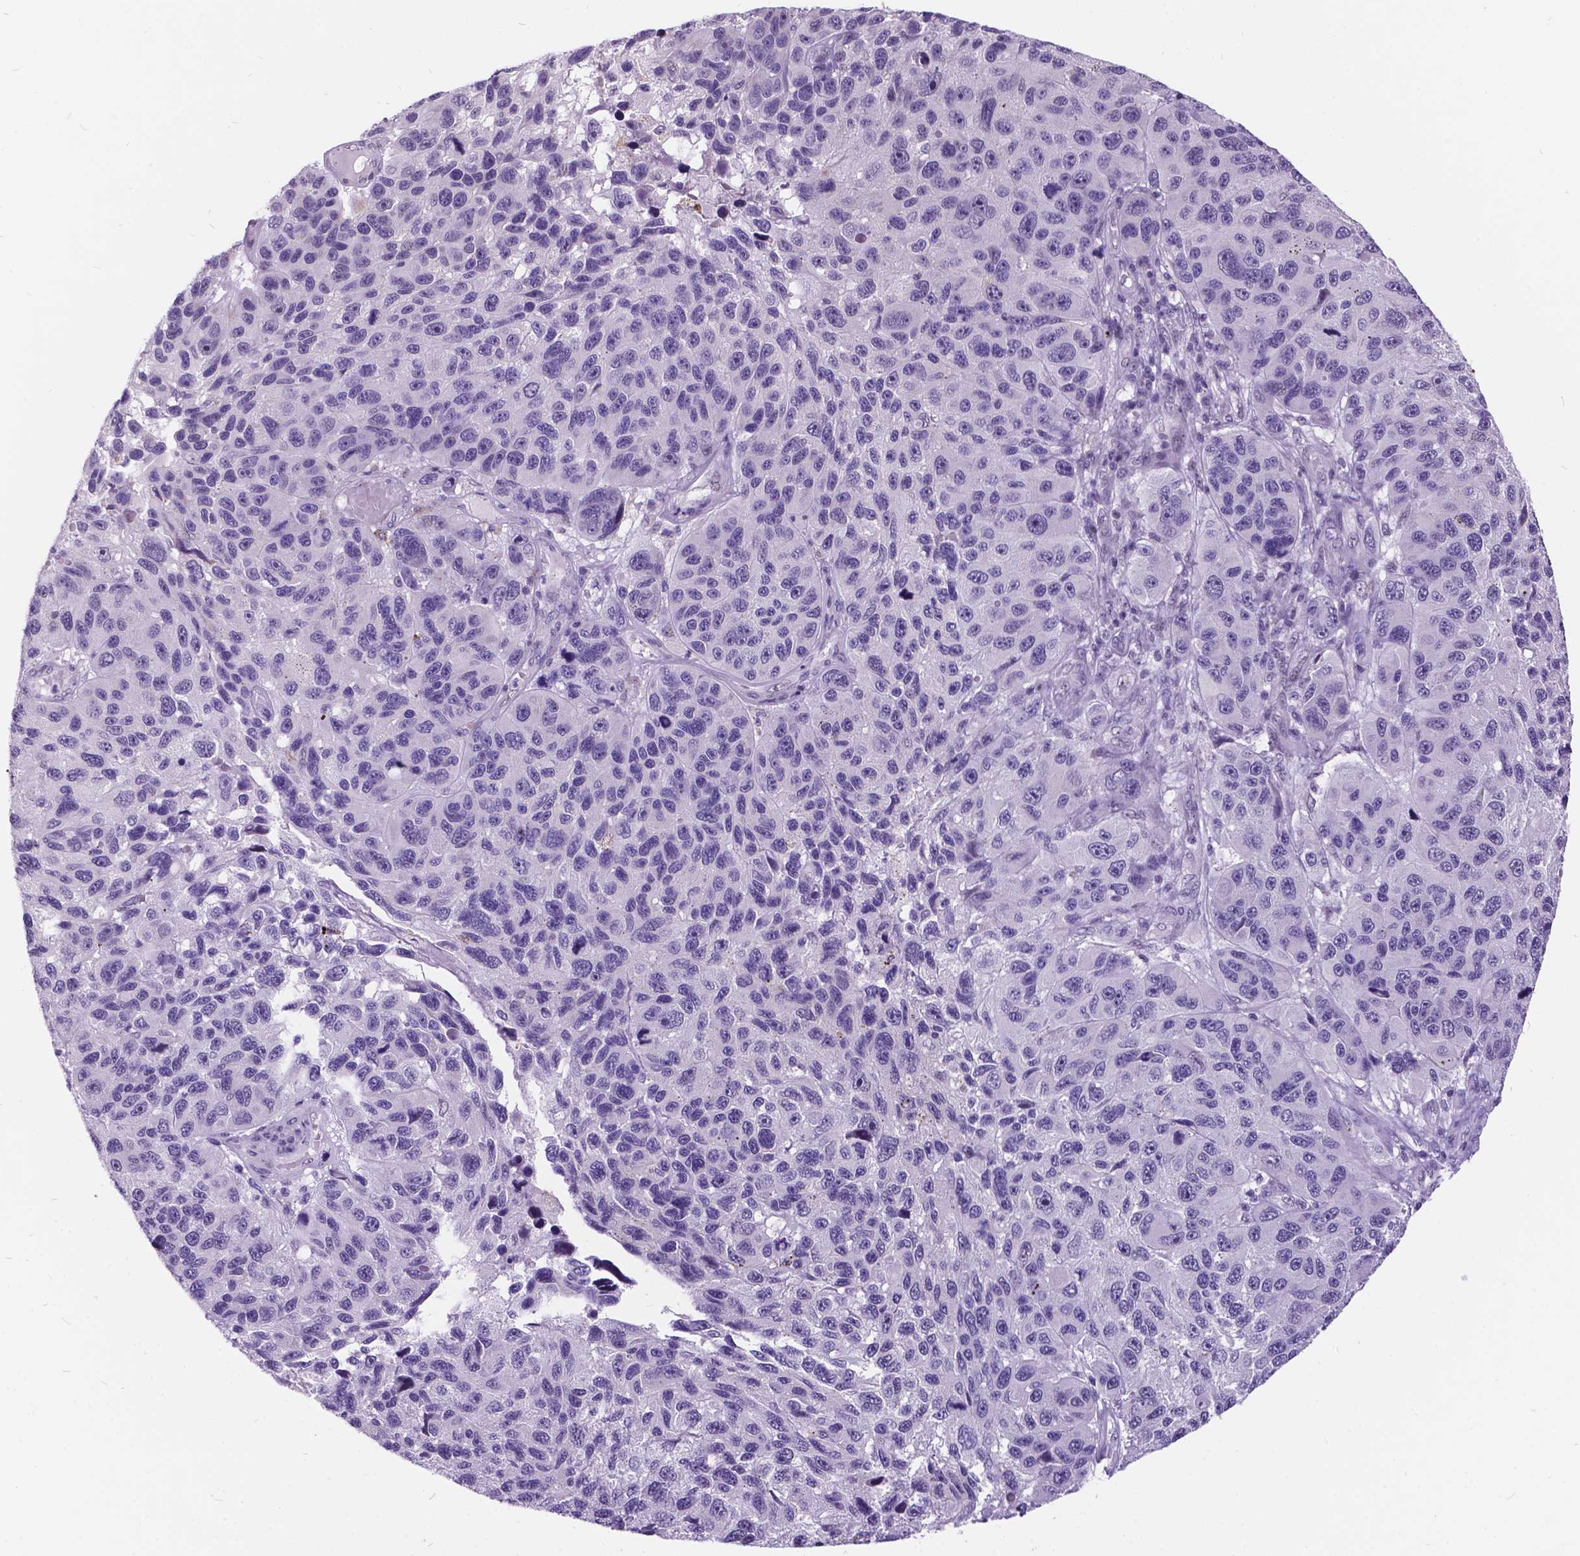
{"staining": {"intensity": "negative", "quantity": "none", "location": "none"}, "tissue": "melanoma", "cell_type": "Tumor cells", "image_type": "cancer", "snomed": [{"axis": "morphology", "description": "Malignant melanoma, NOS"}, {"axis": "topography", "description": "Skin"}], "caption": "This is an immunohistochemistry (IHC) photomicrograph of human melanoma. There is no positivity in tumor cells.", "gene": "DPF3", "patient": {"sex": "male", "age": 53}}